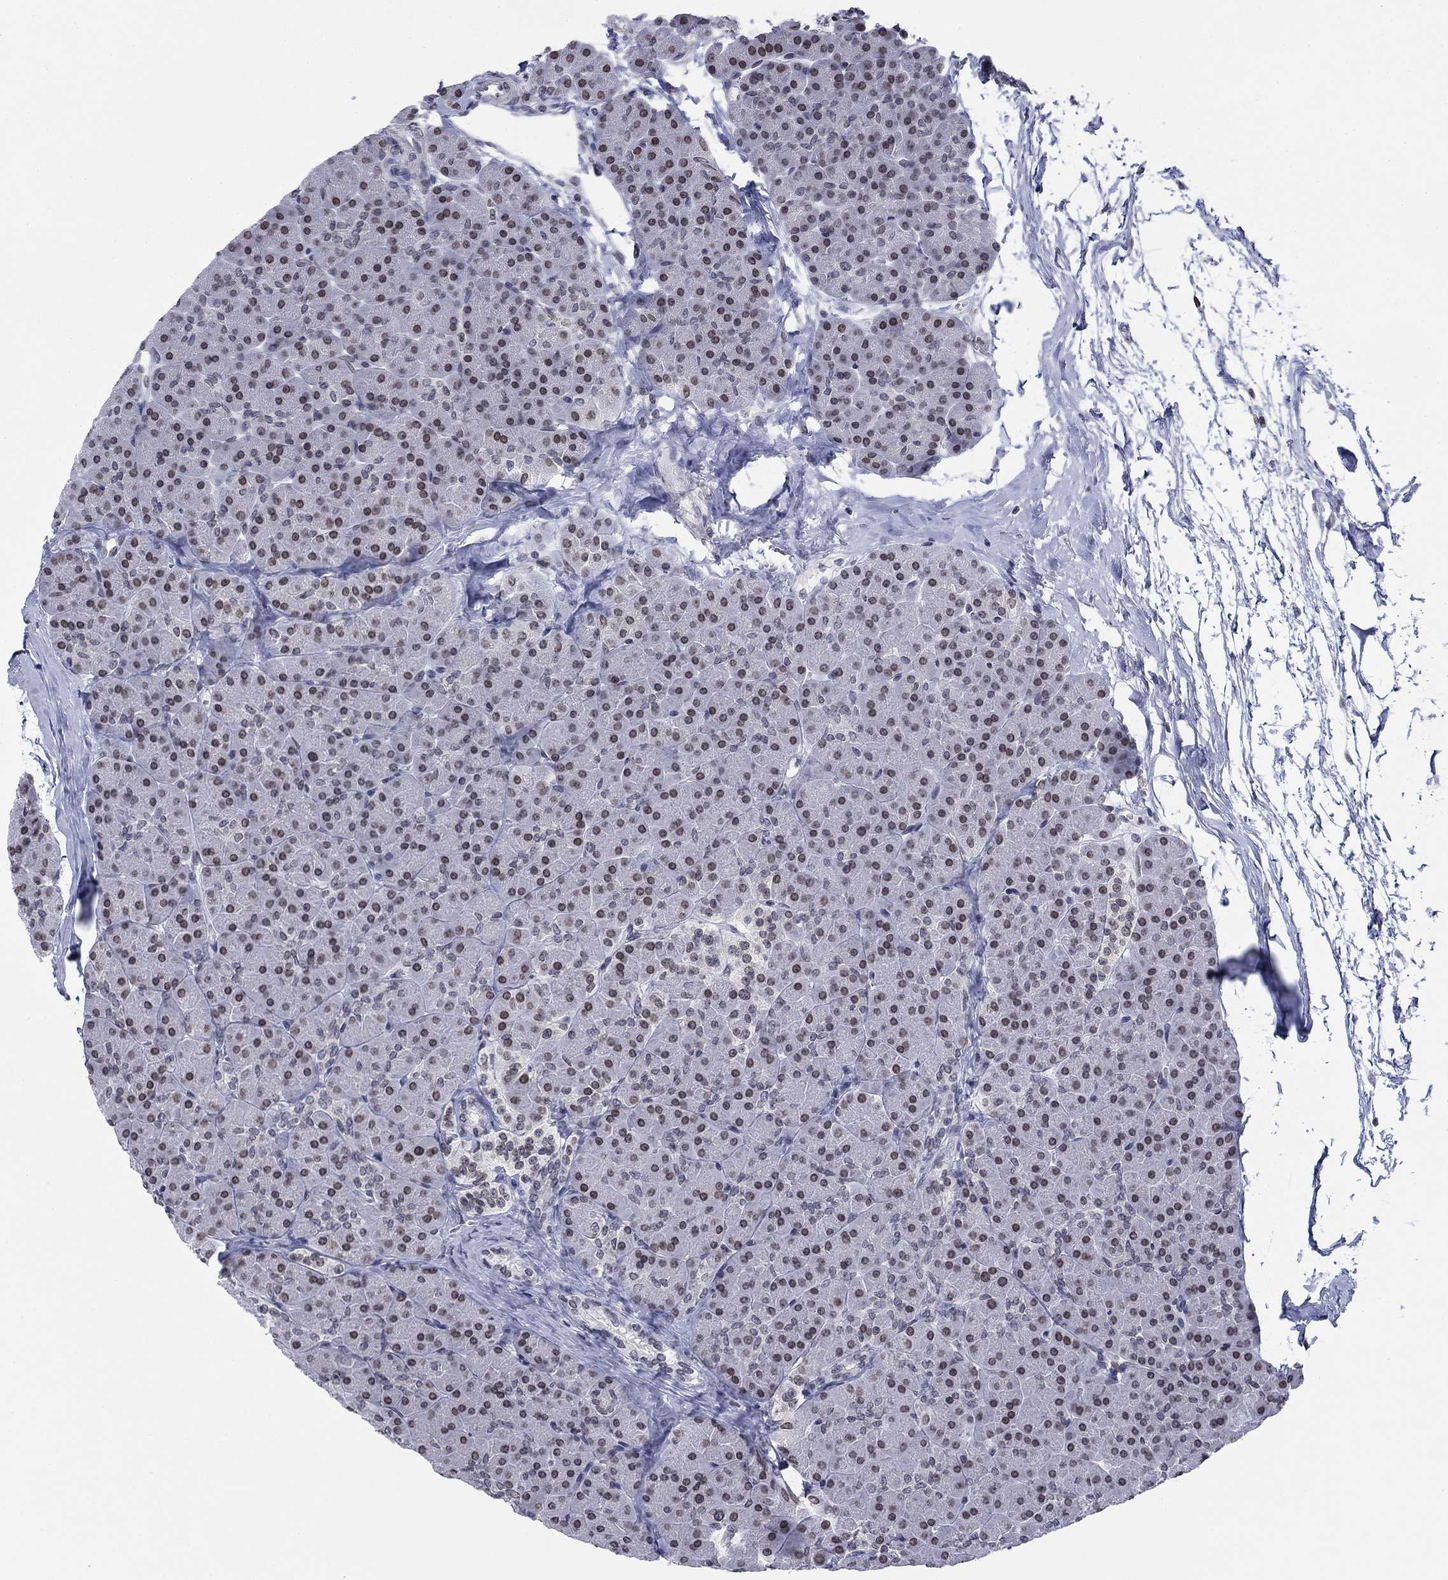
{"staining": {"intensity": "strong", "quantity": "25%-75%", "location": "nuclear"}, "tissue": "pancreas", "cell_type": "Exocrine glandular cells", "image_type": "normal", "snomed": [{"axis": "morphology", "description": "Normal tissue, NOS"}, {"axis": "topography", "description": "Pancreas"}], "caption": "Immunohistochemistry (IHC) of unremarkable human pancreas displays high levels of strong nuclear positivity in about 25%-75% of exocrine glandular cells.", "gene": "TOR1AIP1", "patient": {"sex": "female", "age": 44}}